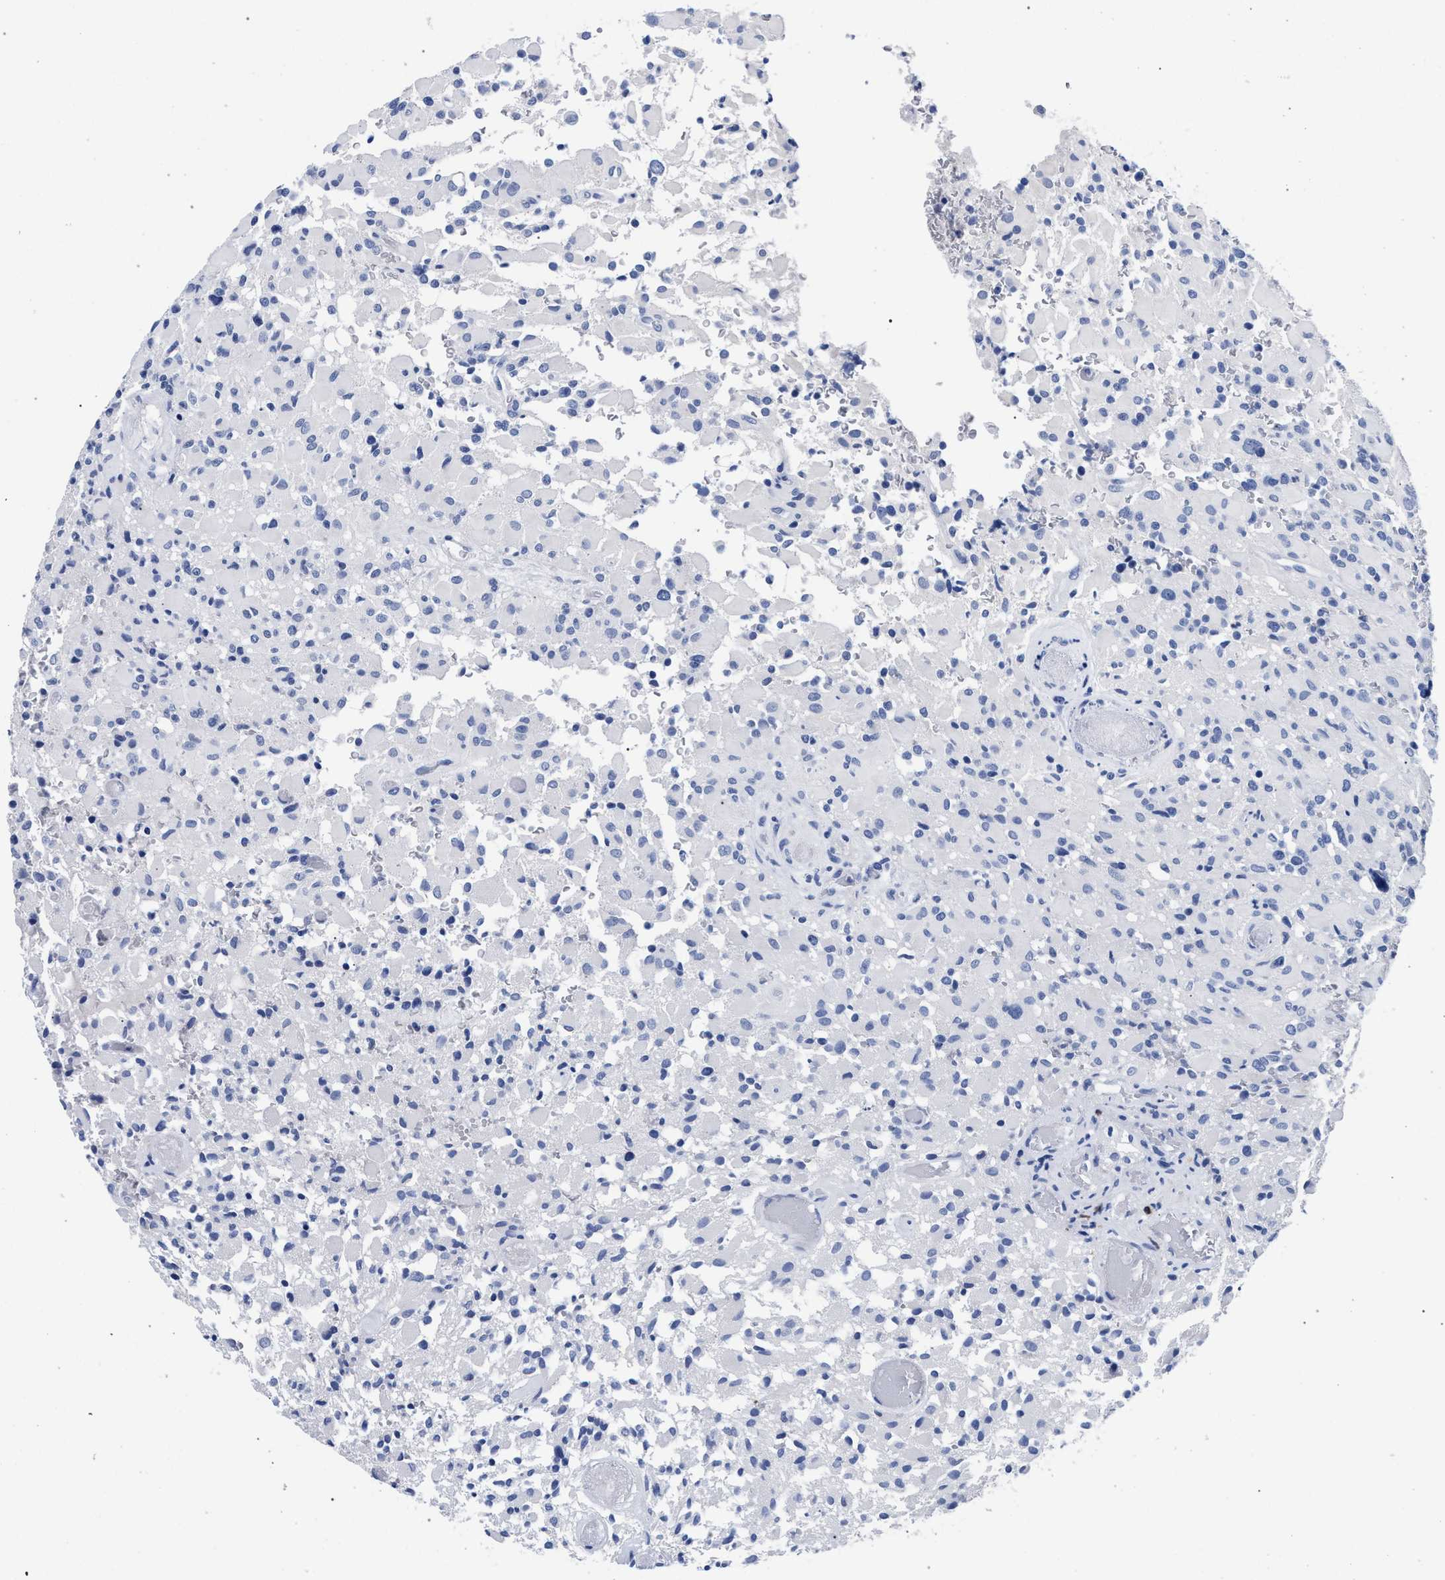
{"staining": {"intensity": "negative", "quantity": "none", "location": "none"}, "tissue": "glioma", "cell_type": "Tumor cells", "image_type": "cancer", "snomed": [{"axis": "morphology", "description": "Glioma, malignant, High grade"}, {"axis": "topography", "description": "Brain"}], "caption": "Immunohistochemical staining of human glioma exhibits no significant expression in tumor cells.", "gene": "KLRK1", "patient": {"sex": "male", "age": 71}}